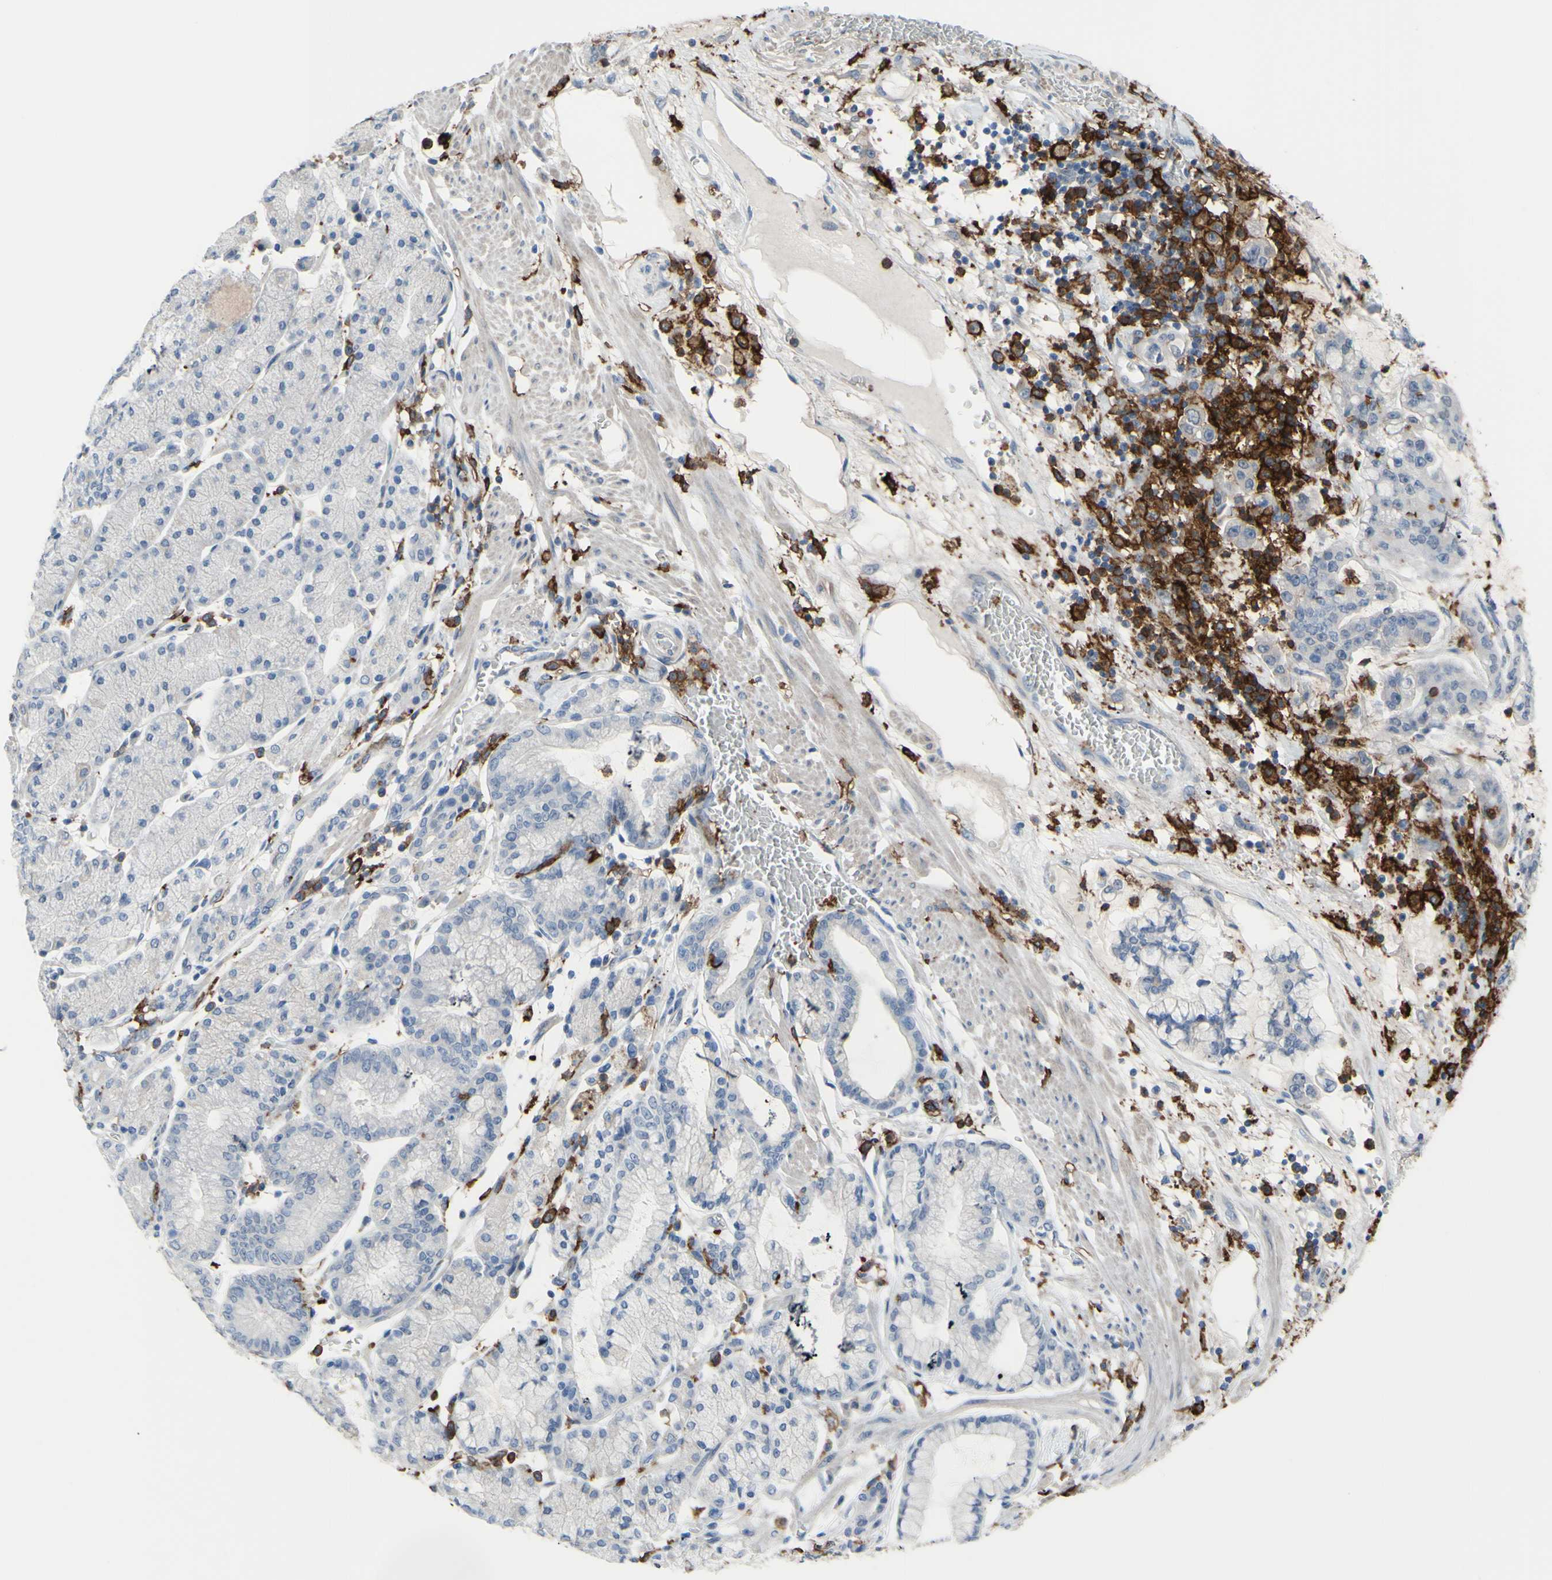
{"staining": {"intensity": "negative", "quantity": "none", "location": "none"}, "tissue": "stomach cancer", "cell_type": "Tumor cells", "image_type": "cancer", "snomed": [{"axis": "morphology", "description": "Normal tissue, NOS"}, {"axis": "morphology", "description": "Adenocarcinoma, NOS"}, {"axis": "topography", "description": "Stomach, upper"}, {"axis": "topography", "description": "Stomach"}], "caption": "This is an immunohistochemistry micrograph of stomach adenocarcinoma. There is no positivity in tumor cells.", "gene": "FCGR2A", "patient": {"sex": "male", "age": 76}}